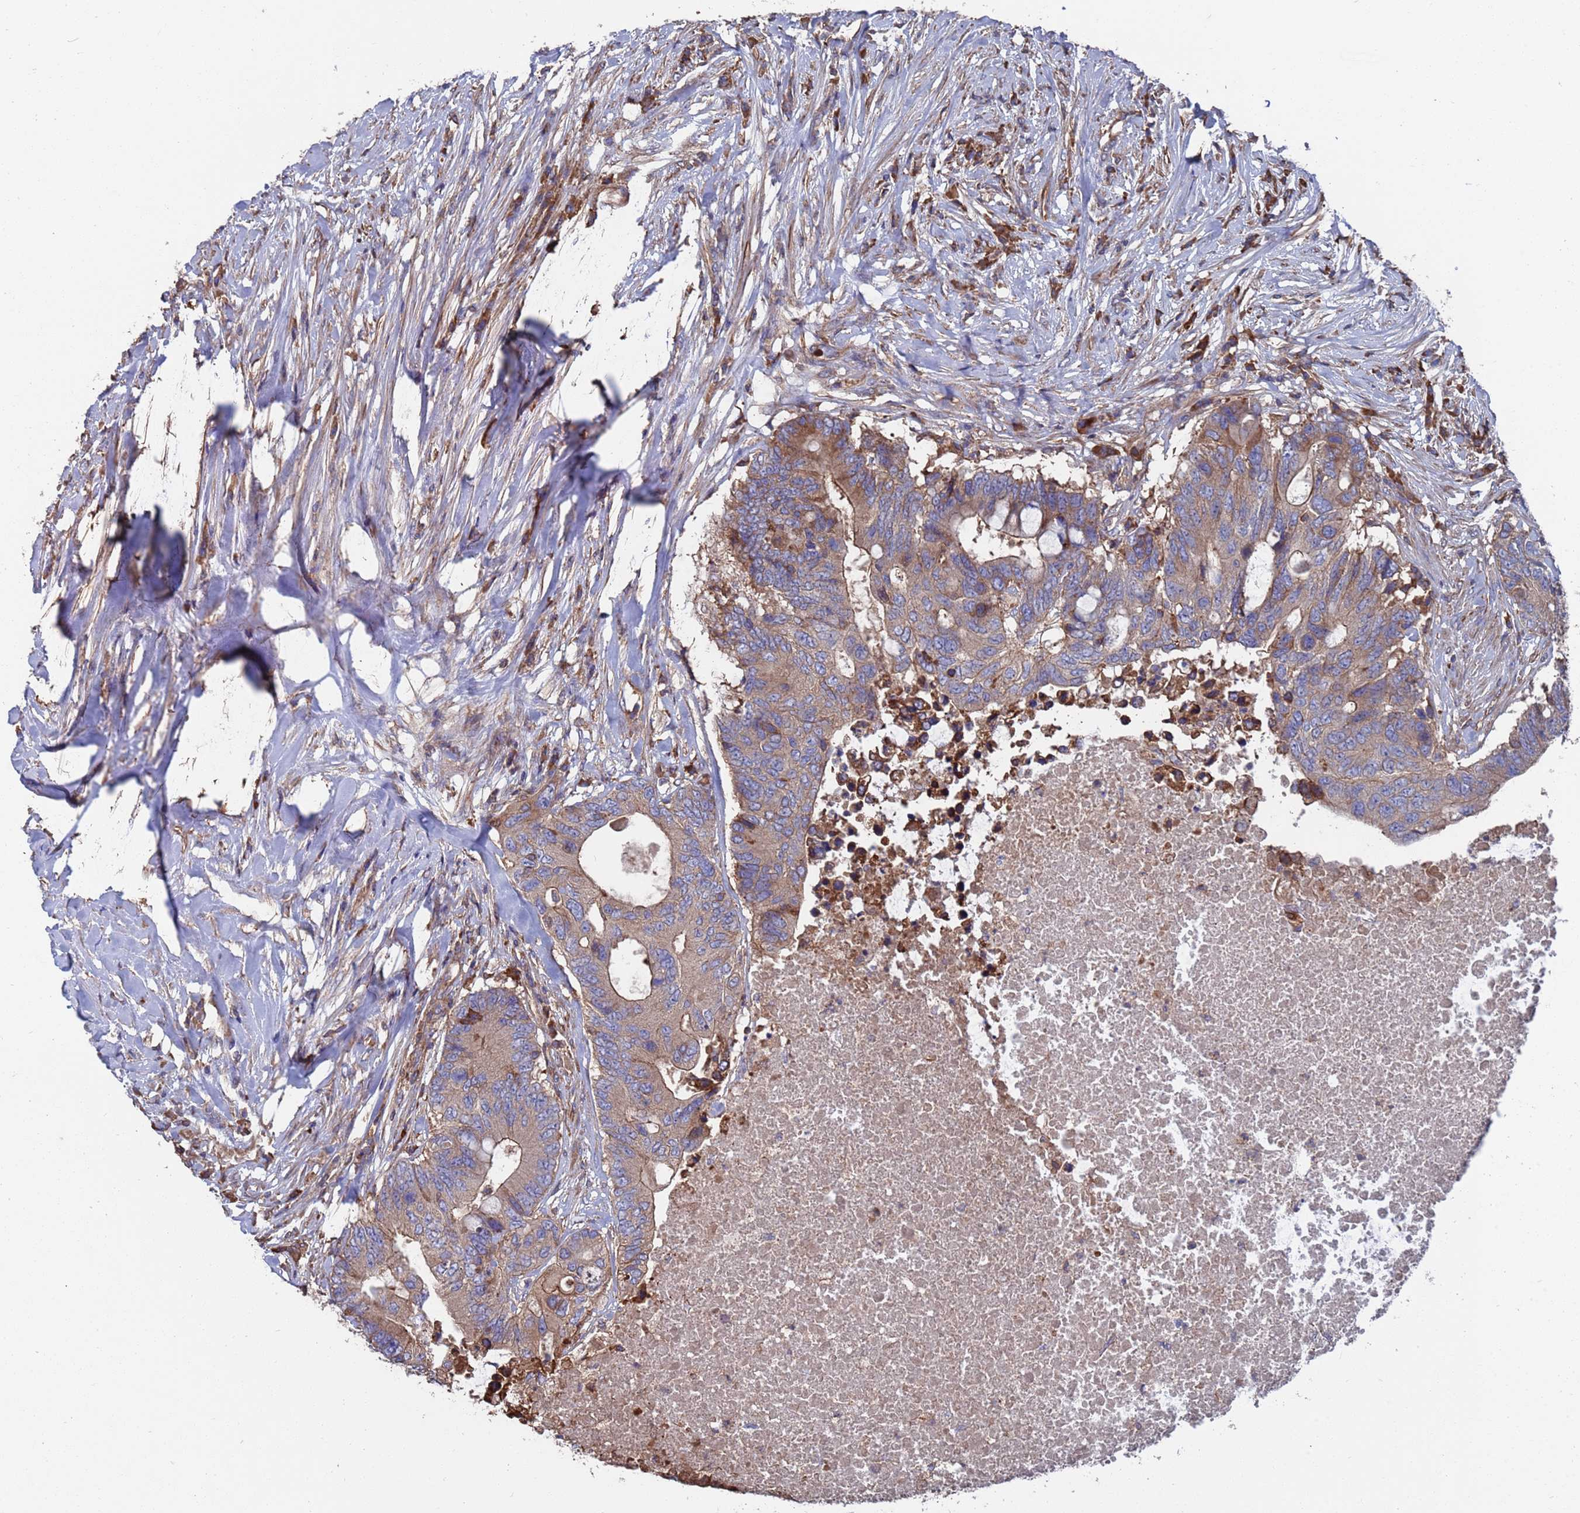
{"staining": {"intensity": "moderate", "quantity": "25%-75%", "location": "cytoplasmic/membranous"}, "tissue": "colorectal cancer", "cell_type": "Tumor cells", "image_type": "cancer", "snomed": [{"axis": "morphology", "description": "Adenocarcinoma, NOS"}, {"axis": "topography", "description": "Colon"}], "caption": "DAB immunohistochemical staining of colorectal cancer shows moderate cytoplasmic/membranous protein positivity in approximately 25%-75% of tumor cells. Ihc stains the protein in brown and the nuclei are stained blue.", "gene": "PYCR1", "patient": {"sex": "male", "age": 71}}